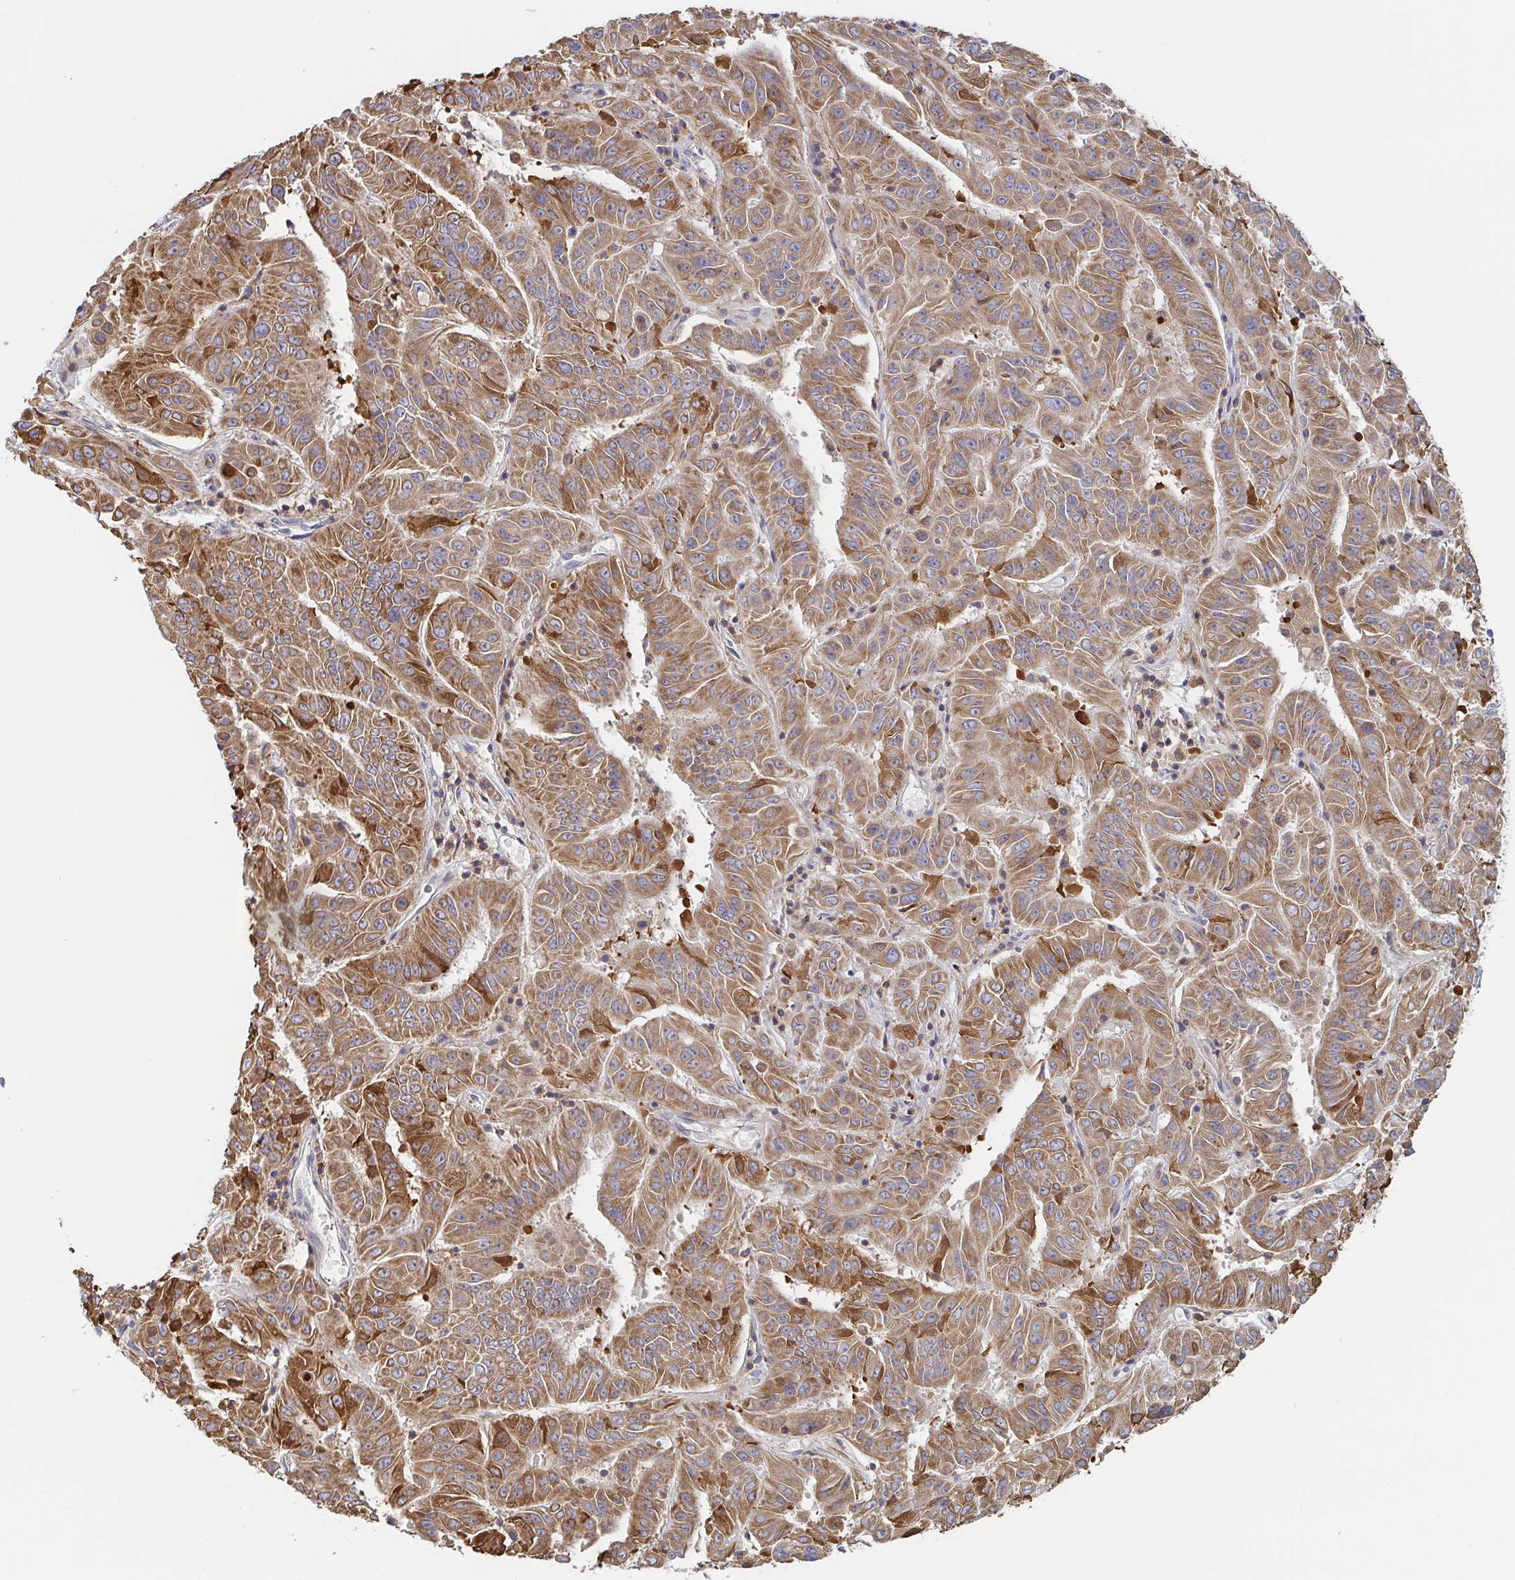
{"staining": {"intensity": "moderate", "quantity": ">75%", "location": "cytoplasmic/membranous"}, "tissue": "pancreatic cancer", "cell_type": "Tumor cells", "image_type": "cancer", "snomed": [{"axis": "morphology", "description": "Adenocarcinoma, NOS"}, {"axis": "topography", "description": "Pancreas"}], "caption": "Pancreatic cancer stained with a brown dye displays moderate cytoplasmic/membranous positive expression in about >75% of tumor cells.", "gene": "TUFT1", "patient": {"sex": "male", "age": 63}}